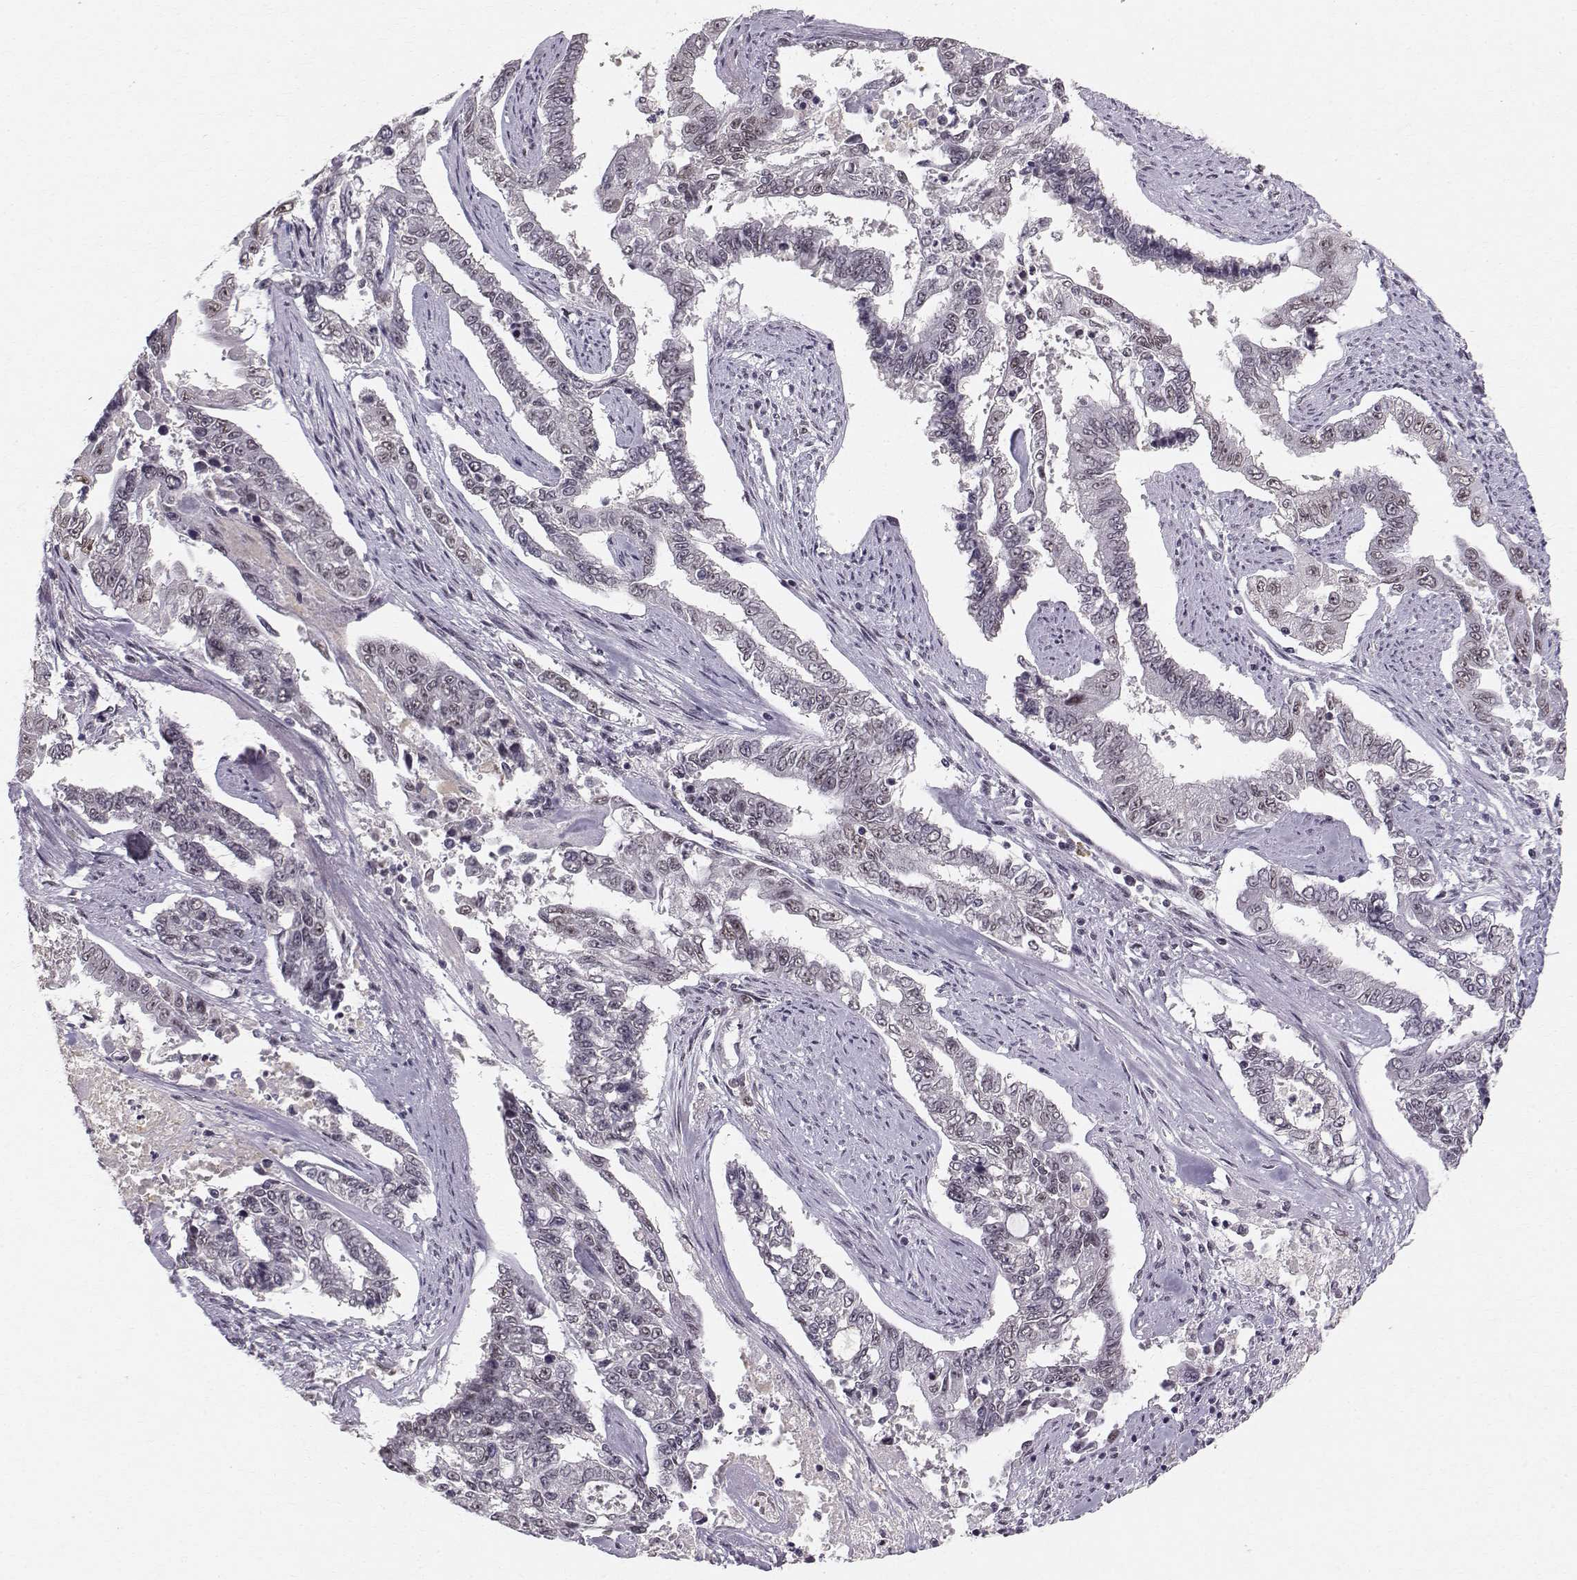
{"staining": {"intensity": "negative", "quantity": "none", "location": "none"}, "tissue": "endometrial cancer", "cell_type": "Tumor cells", "image_type": "cancer", "snomed": [{"axis": "morphology", "description": "Adenocarcinoma, NOS"}, {"axis": "topography", "description": "Uterus"}], "caption": "High magnification brightfield microscopy of endometrial cancer (adenocarcinoma) stained with DAB (brown) and counterstained with hematoxylin (blue): tumor cells show no significant expression.", "gene": "RPP38", "patient": {"sex": "female", "age": 59}}